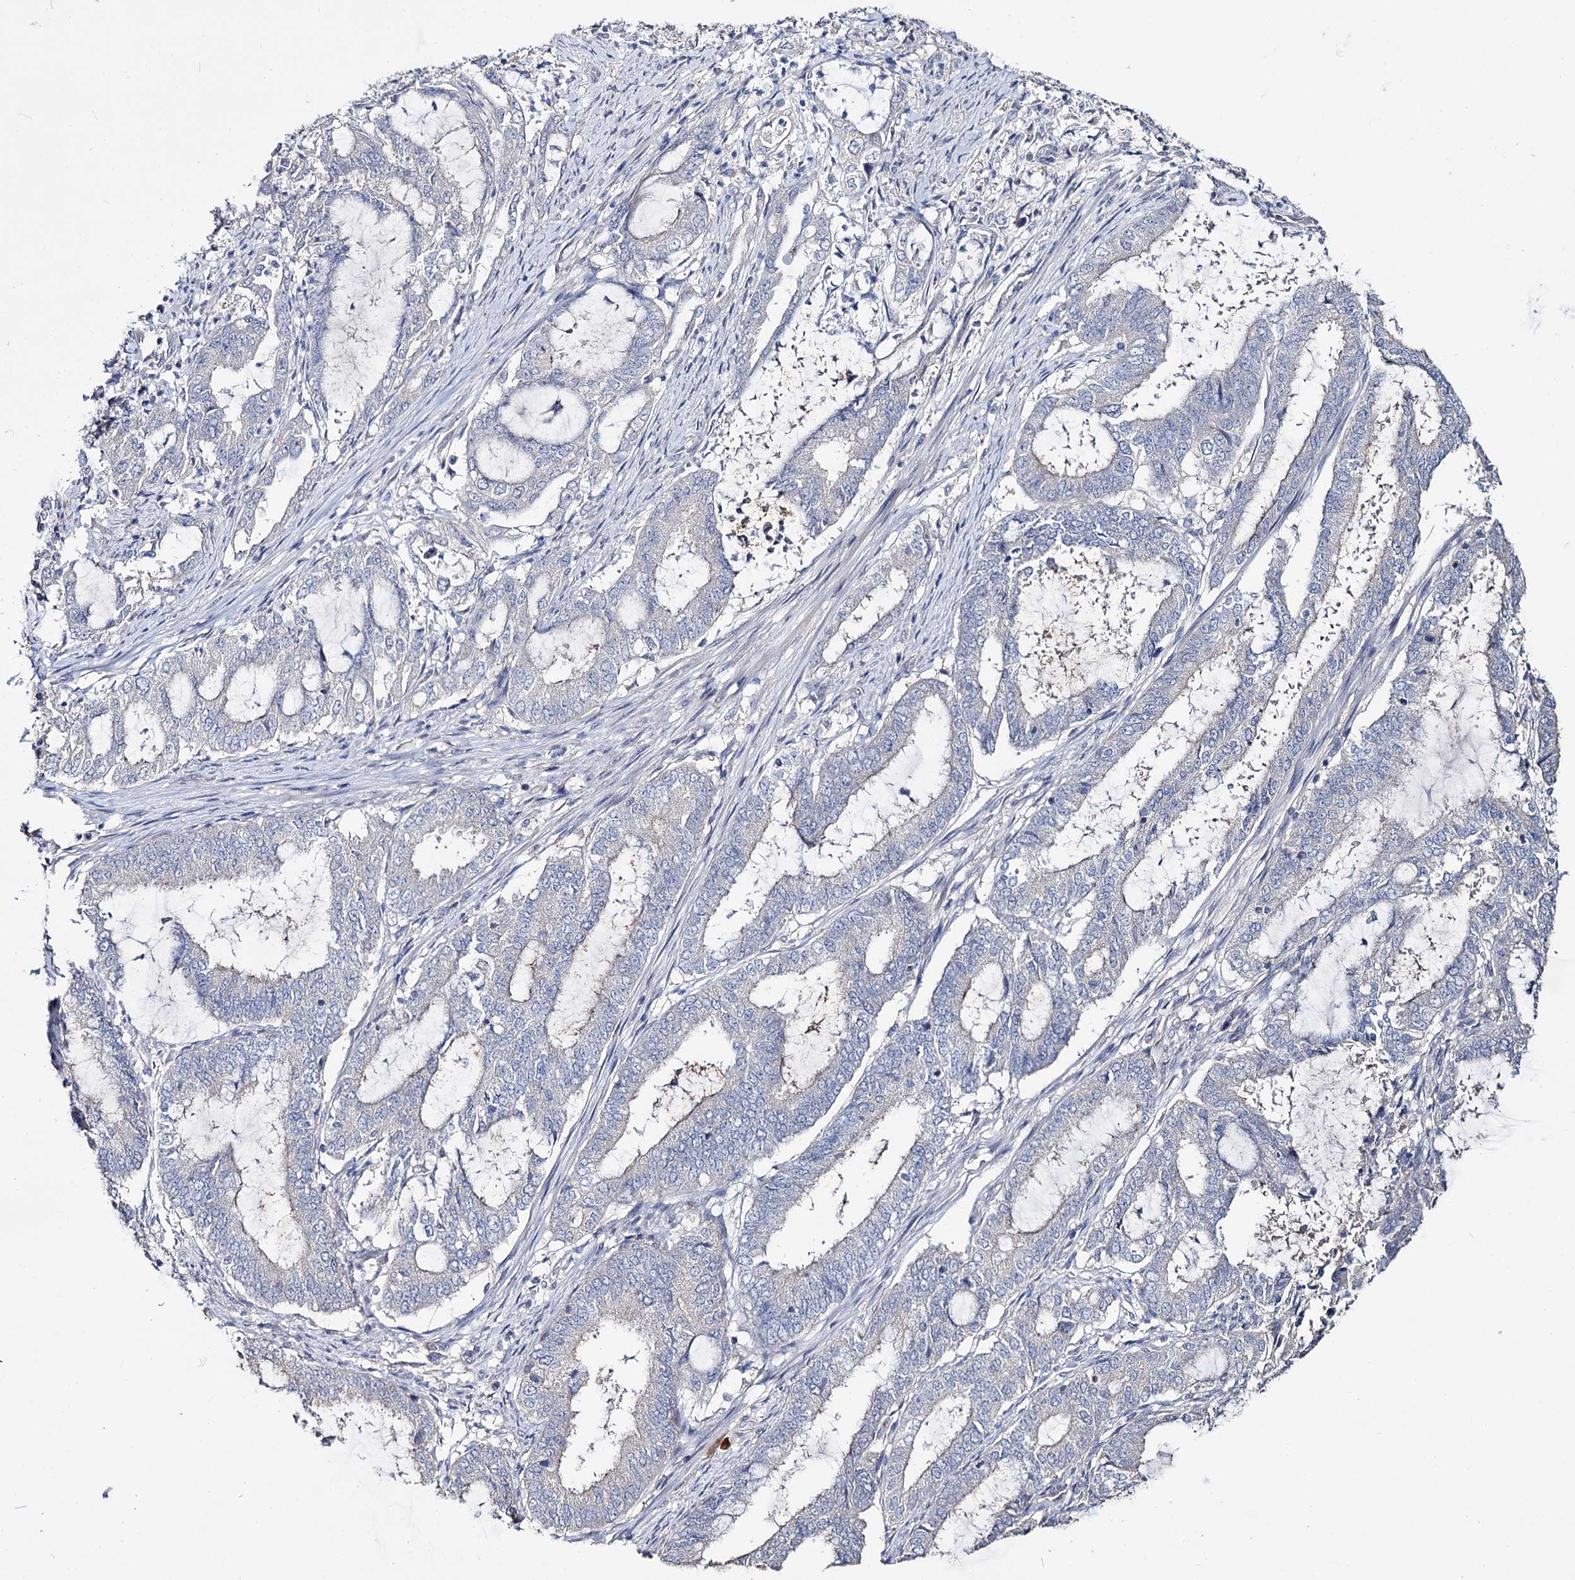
{"staining": {"intensity": "negative", "quantity": "none", "location": "none"}, "tissue": "endometrial cancer", "cell_type": "Tumor cells", "image_type": "cancer", "snomed": [{"axis": "morphology", "description": "Adenocarcinoma, NOS"}, {"axis": "topography", "description": "Endometrium"}], "caption": "Human adenocarcinoma (endometrial) stained for a protein using IHC displays no expression in tumor cells.", "gene": "EPB41L5", "patient": {"sex": "female", "age": 51}}